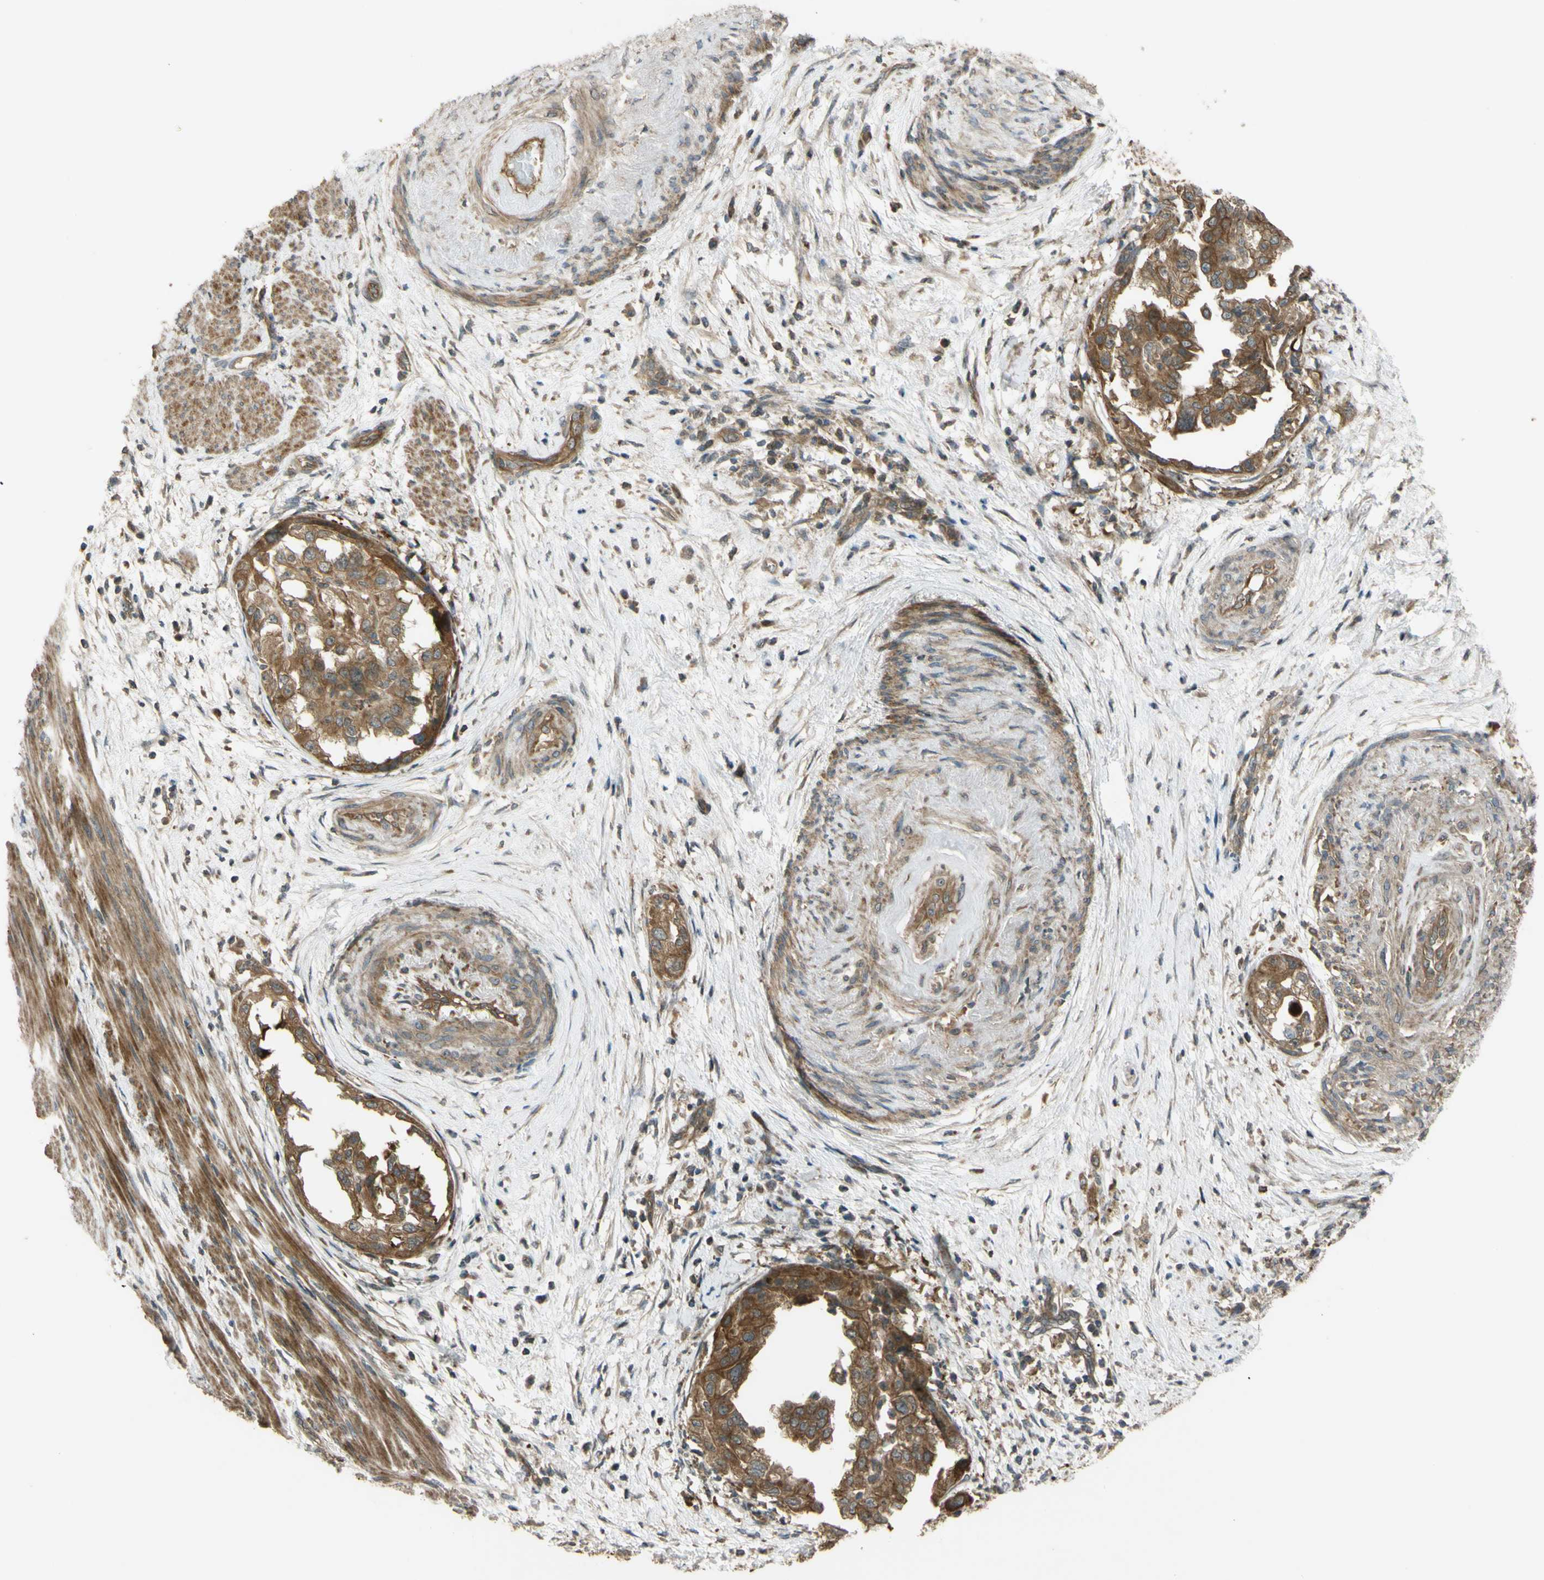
{"staining": {"intensity": "moderate", "quantity": ">75%", "location": "cytoplasmic/membranous"}, "tissue": "endometrial cancer", "cell_type": "Tumor cells", "image_type": "cancer", "snomed": [{"axis": "morphology", "description": "Adenocarcinoma, NOS"}, {"axis": "topography", "description": "Endometrium"}], "caption": "Endometrial adenocarcinoma stained with IHC displays moderate cytoplasmic/membranous expression in approximately >75% of tumor cells. Nuclei are stained in blue.", "gene": "FLII", "patient": {"sex": "female", "age": 85}}